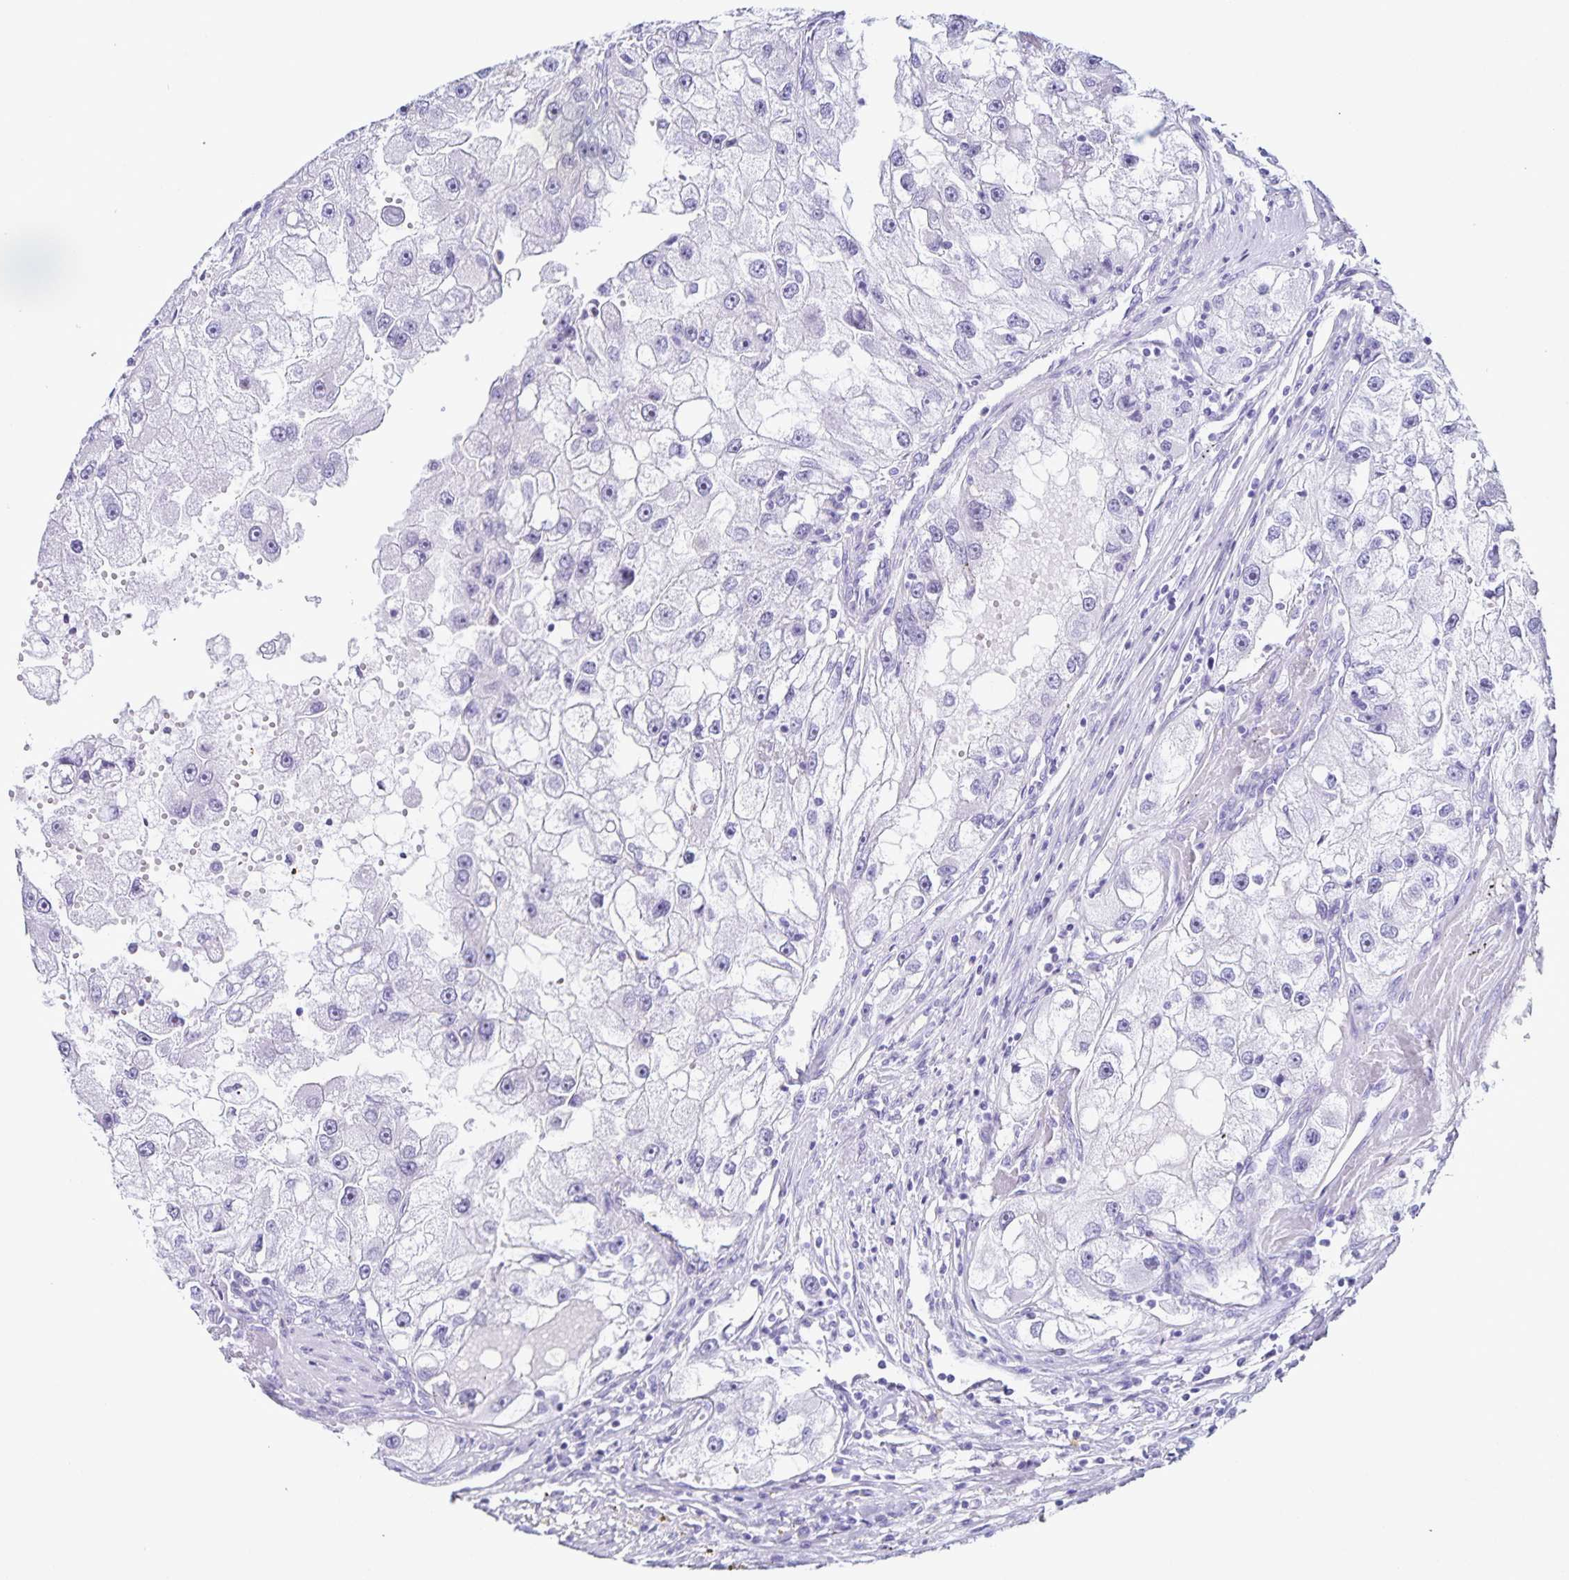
{"staining": {"intensity": "weak", "quantity": "<25%", "location": "nuclear"}, "tissue": "renal cancer", "cell_type": "Tumor cells", "image_type": "cancer", "snomed": [{"axis": "morphology", "description": "Adenocarcinoma, NOS"}, {"axis": "topography", "description": "Kidney"}], "caption": "Protein analysis of renal adenocarcinoma displays no significant expression in tumor cells.", "gene": "FAM170A", "patient": {"sex": "male", "age": 63}}